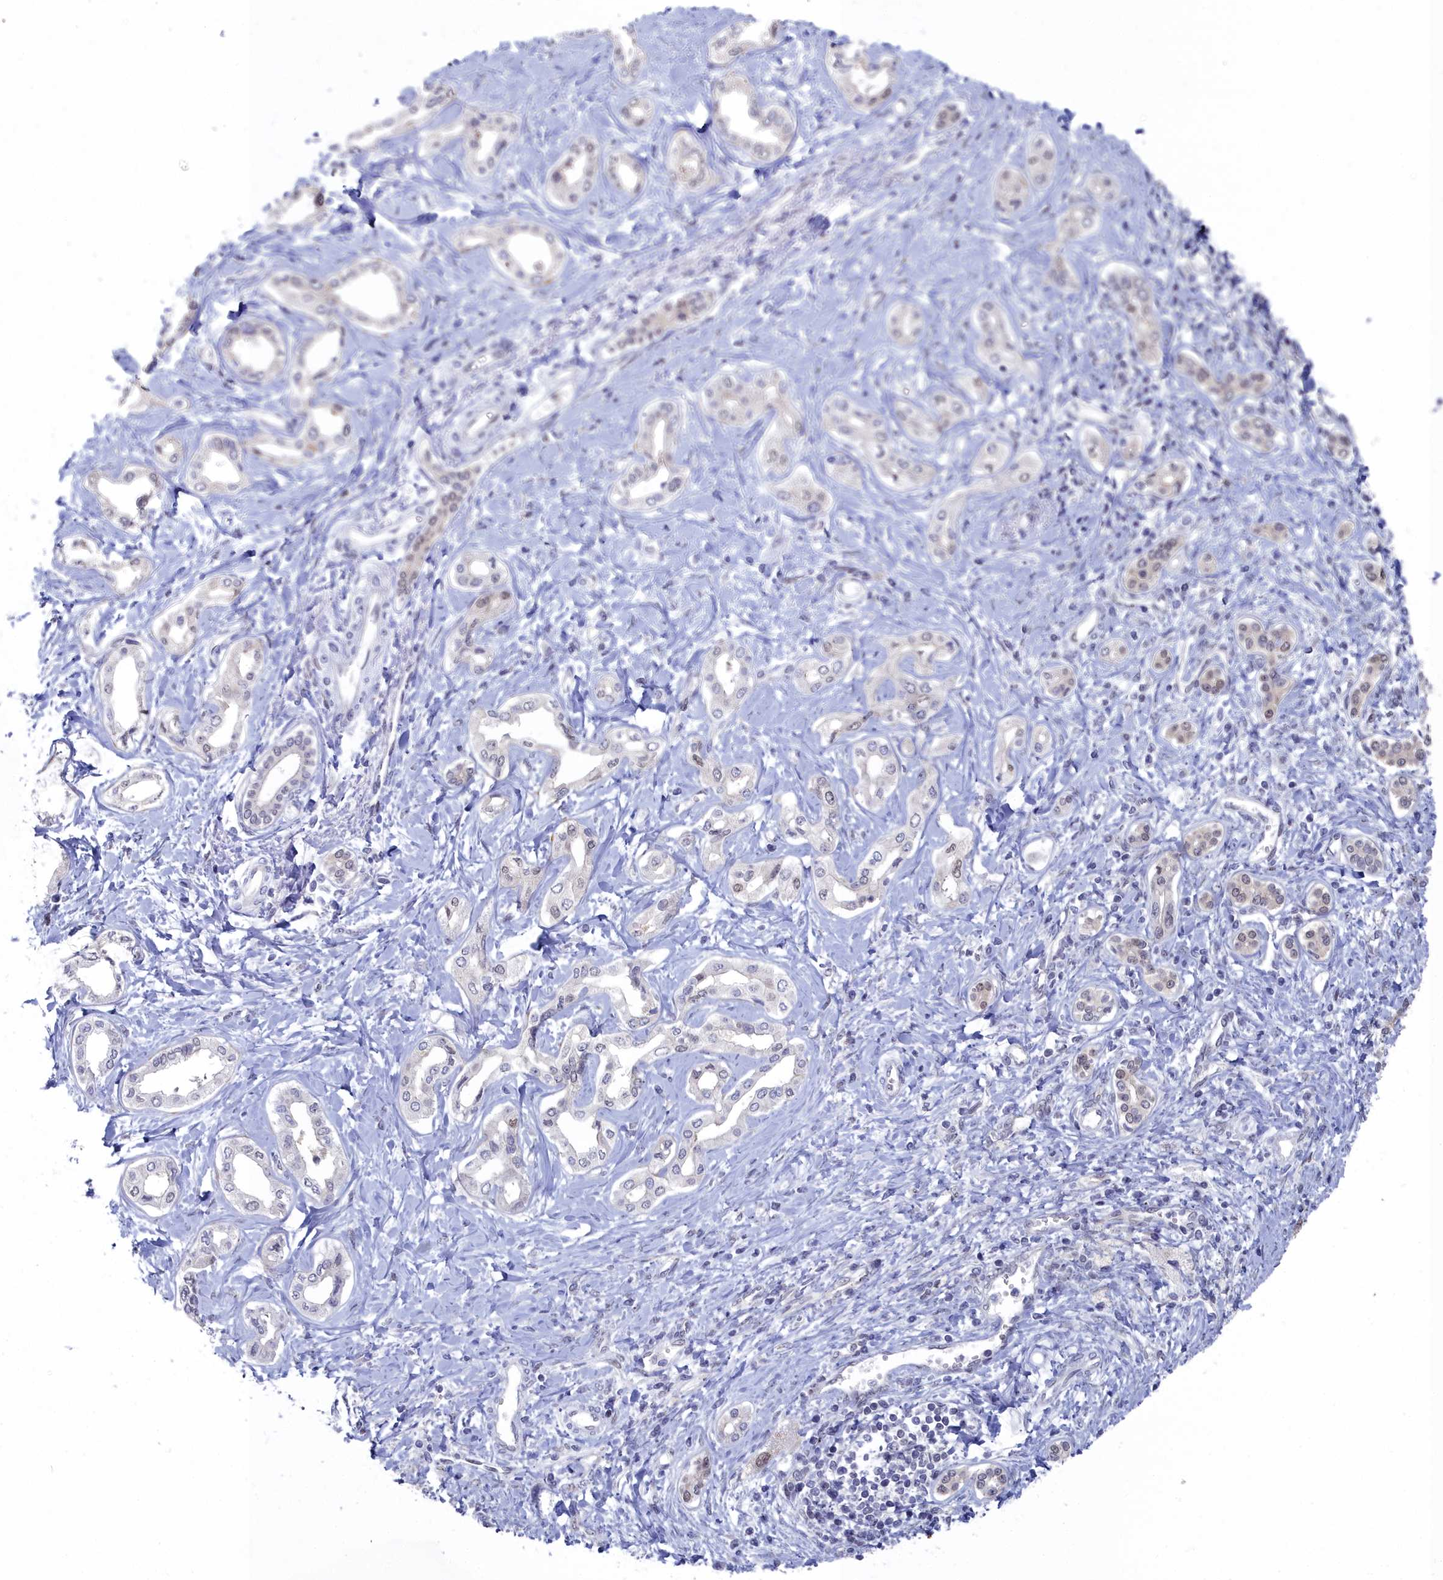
{"staining": {"intensity": "moderate", "quantity": "<25%", "location": "nuclear"}, "tissue": "liver cancer", "cell_type": "Tumor cells", "image_type": "cancer", "snomed": [{"axis": "morphology", "description": "Cholangiocarcinoma"}, {"axis": "topography", "description": "Liver"}], "caption": "Immunohistochemistry image of neoplastic tissue: human liver cancer stained using immunohistochemistry reveals low levels of moderate protein expression localized specifically in the nuclear of tumor cells, appearing as a nuclear brown color.", "gene": "RPS27A", "patient": {"sex": "female", "age": 77}}